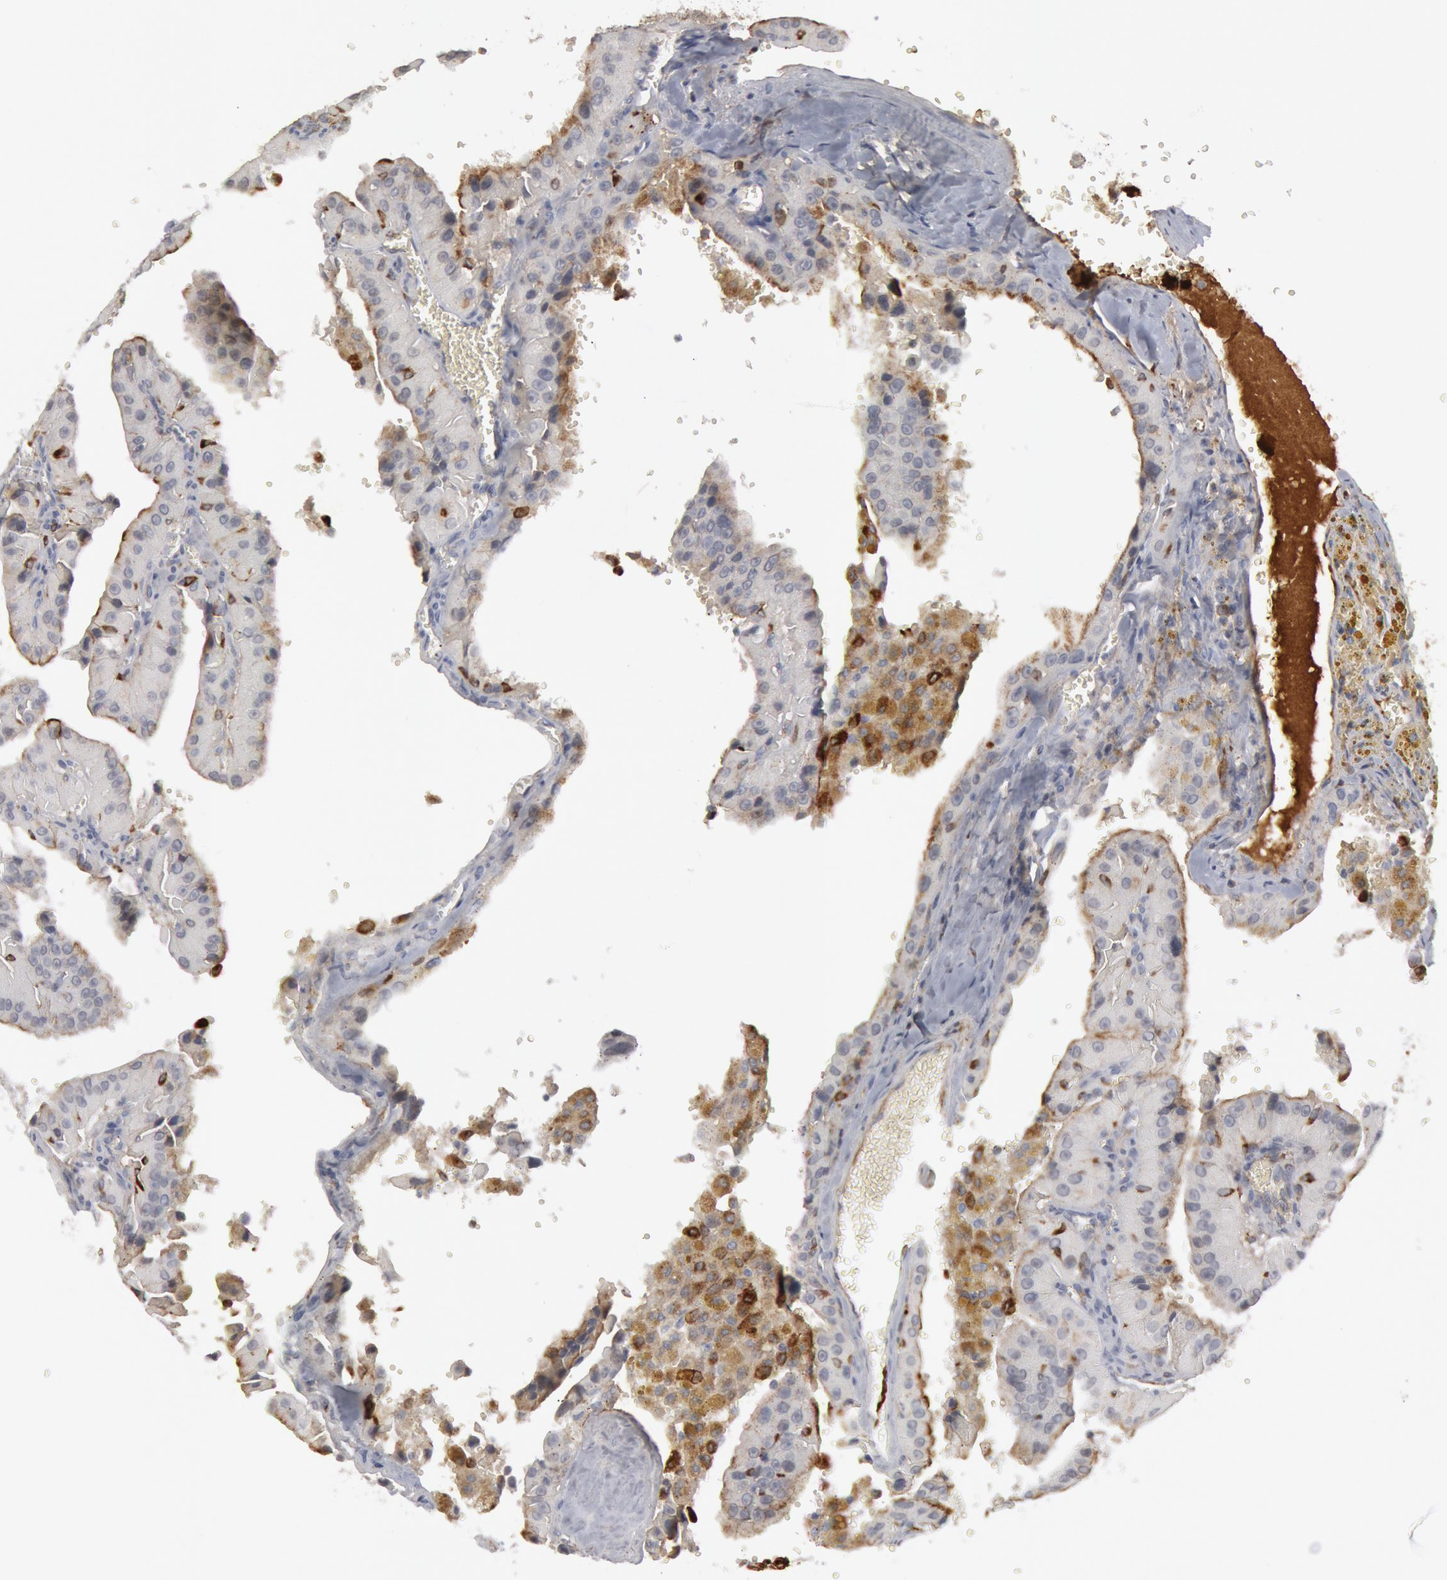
{"staining": {"intensity": "negative", "quantity": "none", "location": "none"}, "tissue": "thyroid cancer", "cell_type": "Tumor cells", "image_type": "cancer", "snomed": [{"axis": "morphology", "description": "Carcinoma, NOS"}, {"axis": "topography", "description": "Thyroid gland"}], "caption": "An IHC micrograph of thyroid cancer is shown. There is no staining in tumor cells of thyroid cancer.", "gene": "C1QC", "patient": {"sex": "male", "age": 76}}